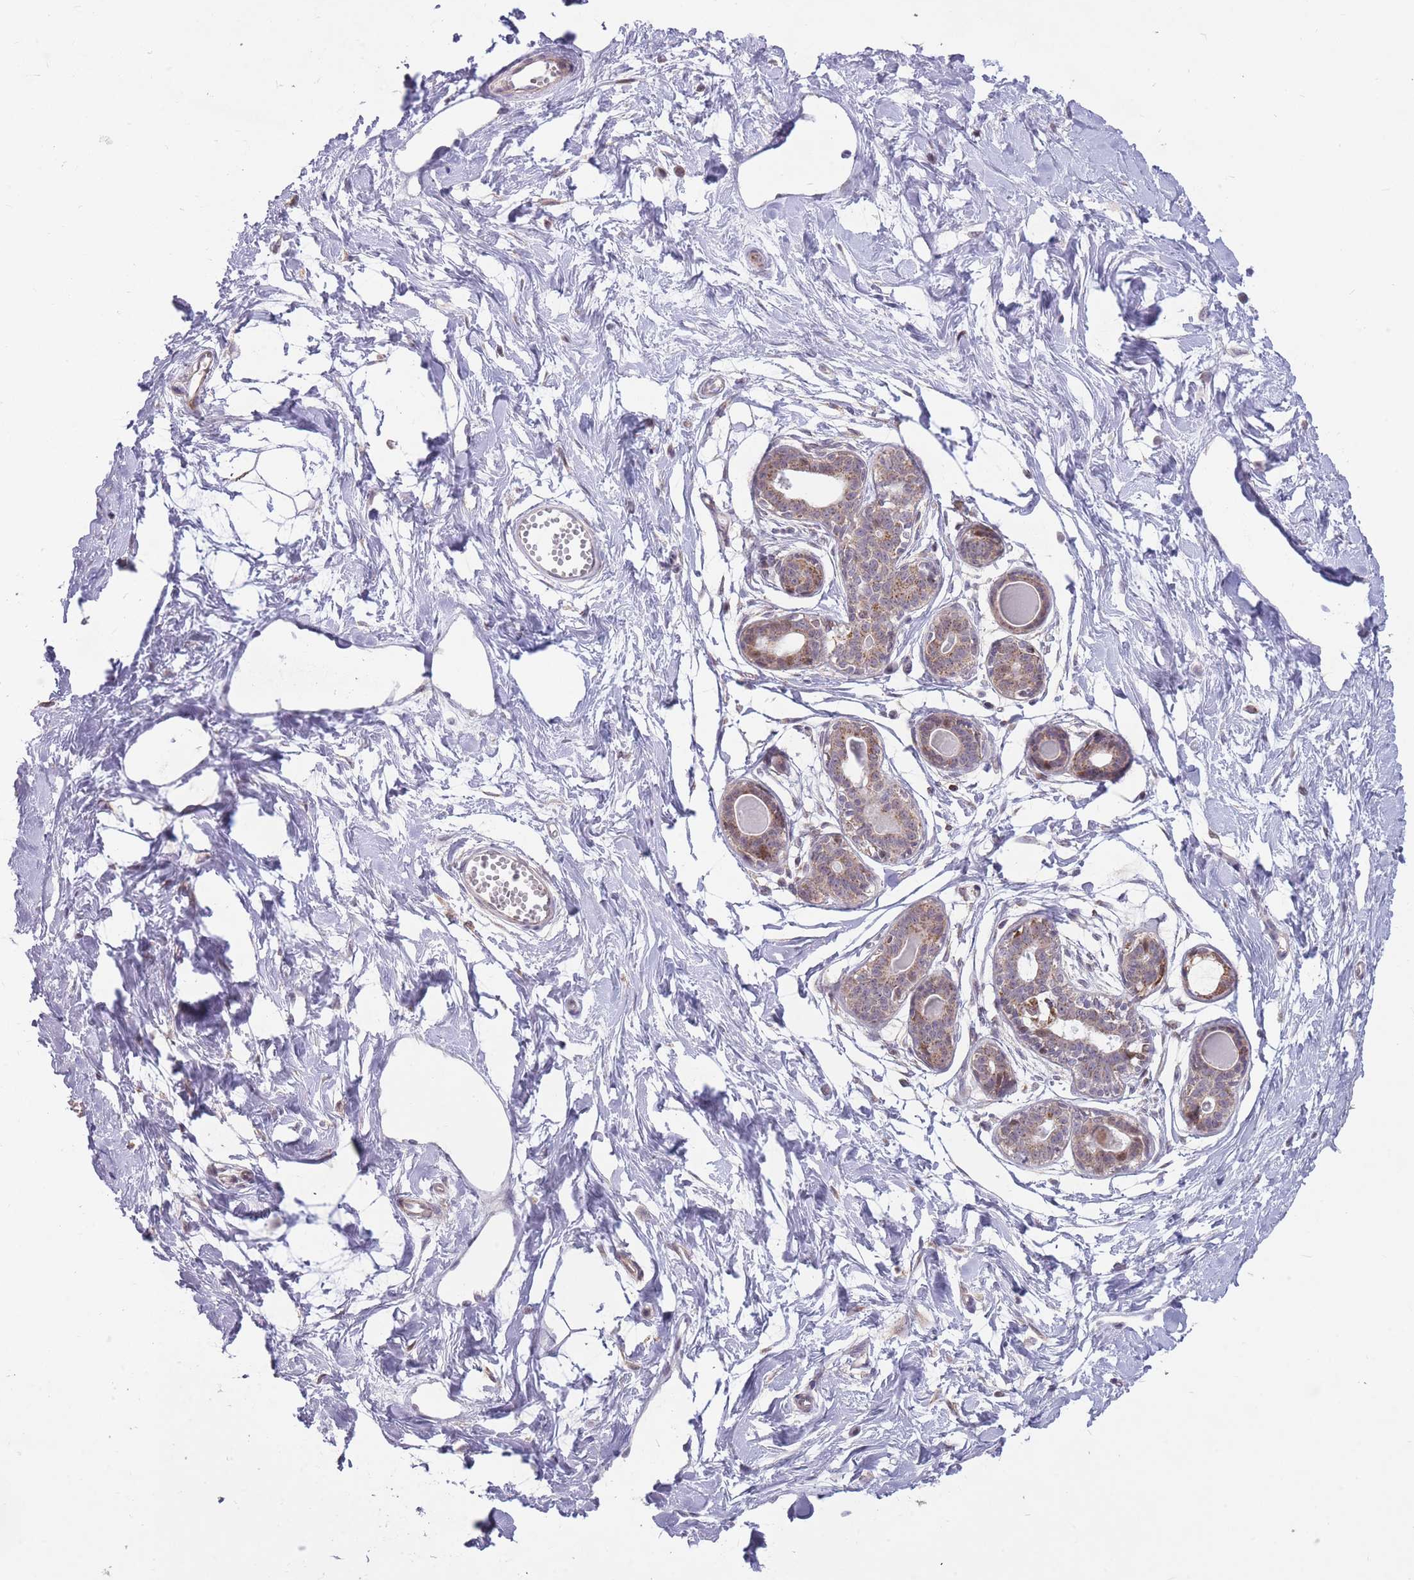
{"staining": {"intensity": "negative", "quantity": "none", "location": "none"}, "tissue": "breast", "cell_type": "Adipocytes", "image_type": "normal", "snomed": [{"axis": "morphology", "description": "Normal tissue, NOS"}, {"axis": "topography", "description": "Breast"}], "caption": "Immunohistochemistry (IHC) histopathology image of unremarkable breast: human breast stained with DAB (3,3'-diaminobenzidine) demonstrates no significant protein expression in adipocytes.", "gene": "DPYSL4", "patient": {"sex": "female", "age": 45}}